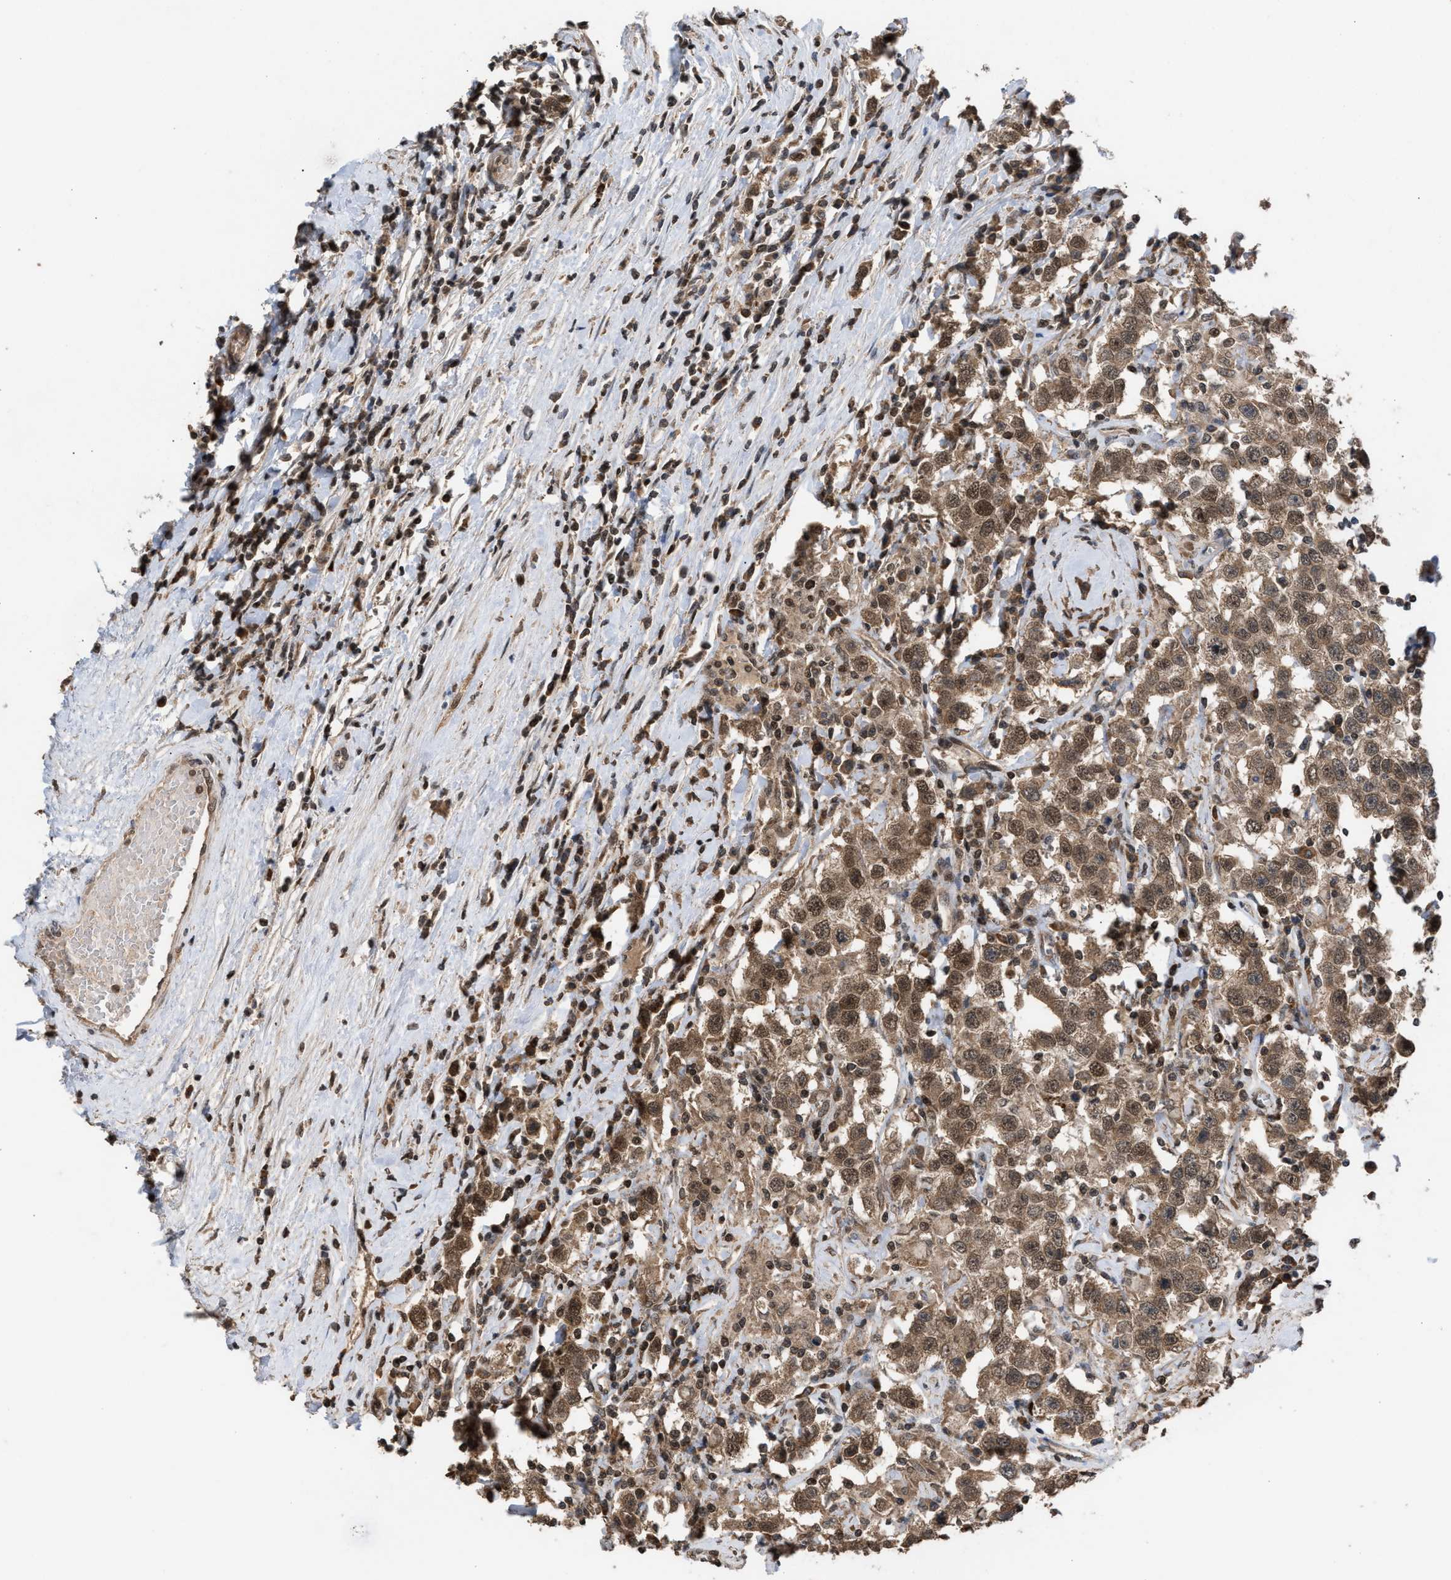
{"staining": {"intensity": "moderate", "quantity": ">75%", "location": "cytoplasmic/membranous,nuclear"}, "tissue": "testis cancer", "cell_type": "Tumor cells", "image_type": "cancer", "snomed": [{"axis": "morphology", "description": "Seminoma, NOS"}, {"axis": "topography", "description": "Testis"}], "caption": "Testis cancer was stained to show a protein in brown. There is medium levels of moderate cytoplasmic/membranous and nuclear staining in approximately >75% of tumor cells.", "gene": "C9orf78", "patient": {"sex": "male", "age": 41}}